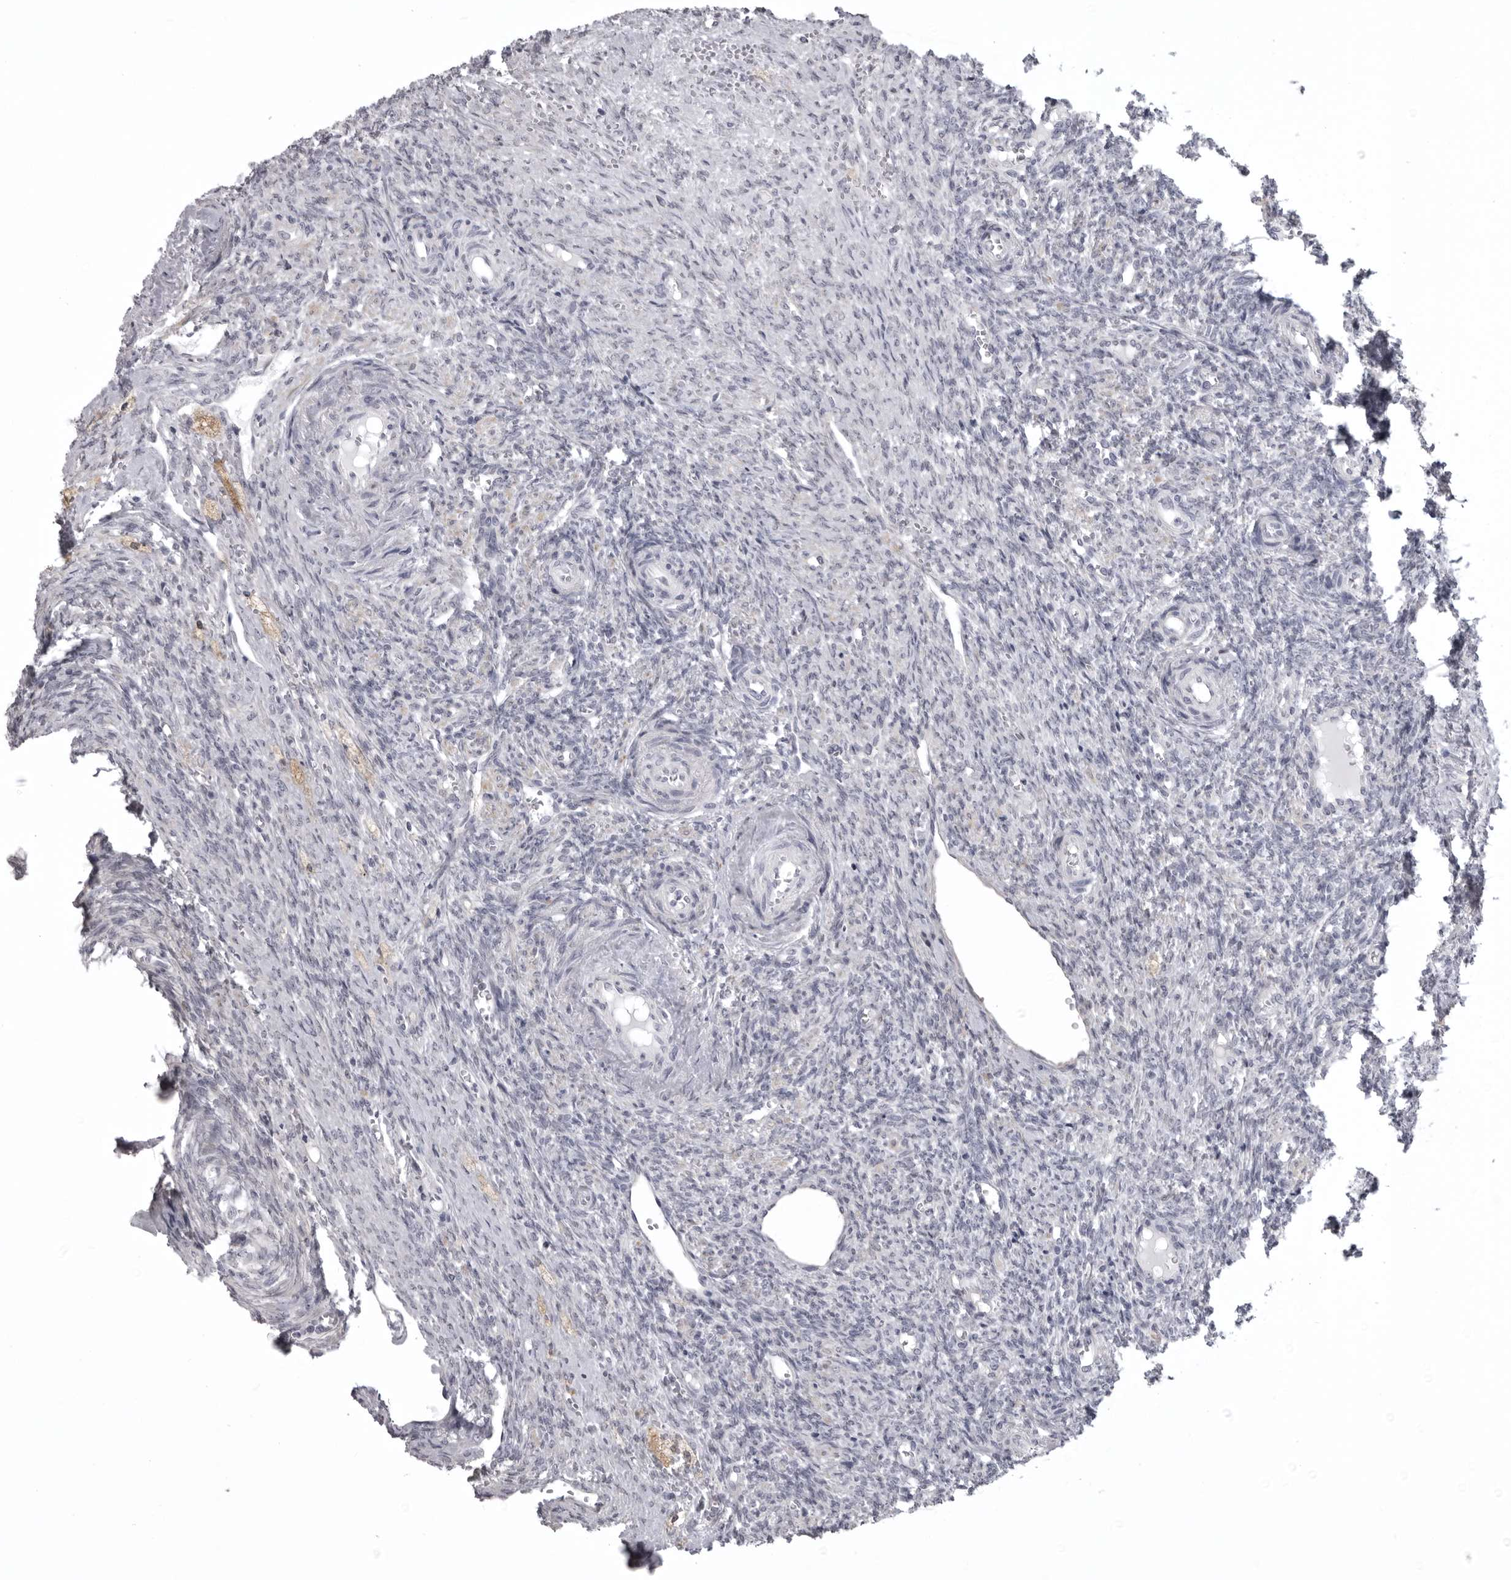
{"staining": {"intensity": "negative", "quantity": "none", "location": "none"}, "tissue": "ovary", "cell_type": "Ovarian stroma cells", "image_type": "normal", "snomed": [{"axis": "morphology", "description": "Normal tissue, NOS"}, {"axis": "topography", "description": "Ovary"}], "caption": "DAB immunohistochemical staining of normal human ovary displays no significant expression in ovarian stroma cells. The staining is performed using DAB (3,3'-diaminobenzidine) brown chromogen with nuclei counter-stained in using hematoxylin.", "gene": "NCEH1", "patient": {"sex": "female", "age": 41}}